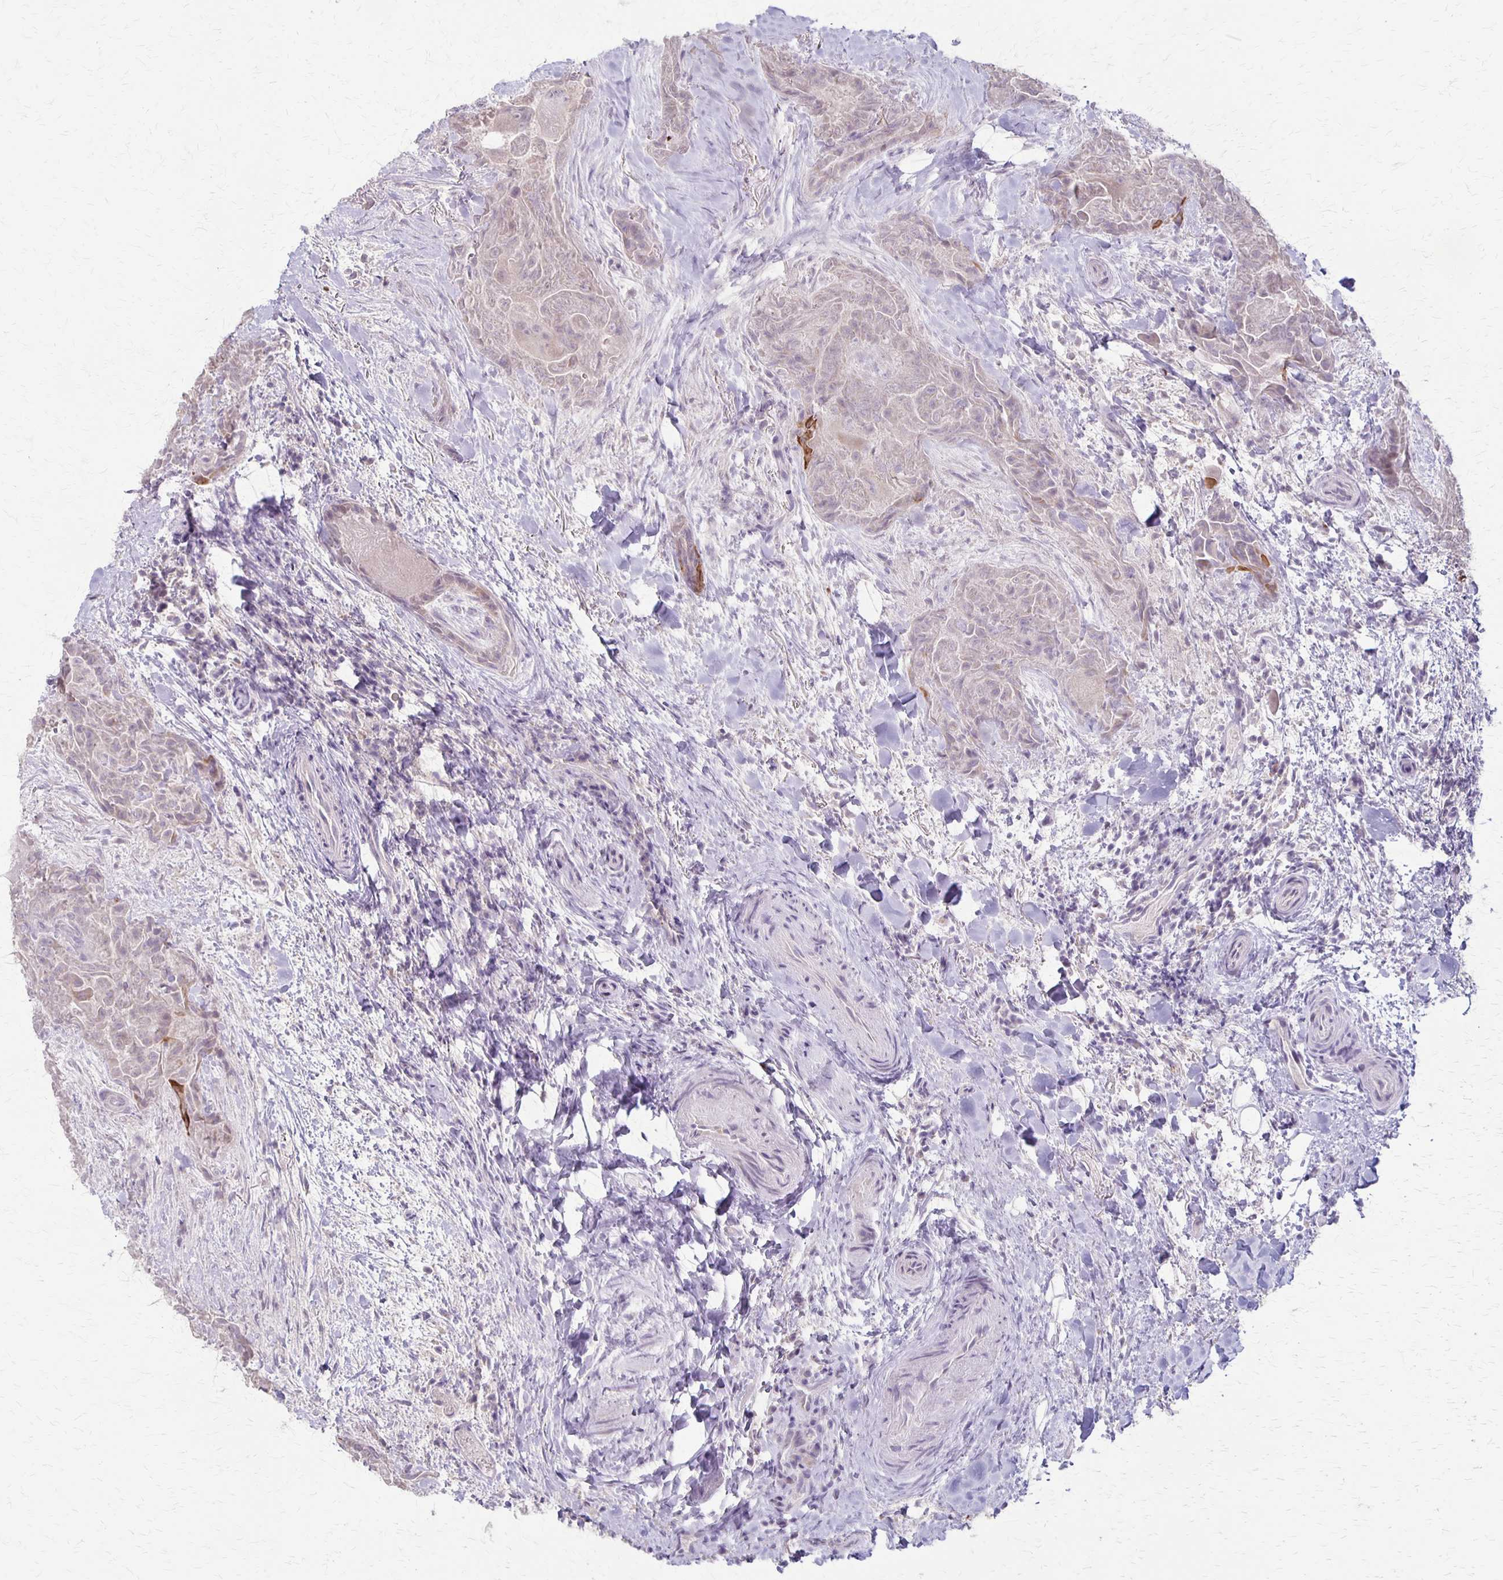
{"staining": {"intensity": "weak", "quantity": "<25%", "location": "cytoplasmic/membranous"}, "tissue": "thyroid cancer", "cell_type": "Tumor cells", "image_type": "cancer", "snomed": [{"axis": "morphology", "description": "Papillary adenocarcinoma, NOS"}, {"axis": "topography", "description": "Thyroid gland"}], "caption": "The photomicrograph demonstrates no significant expression in tumor cells of papillary adenocarcinoma (thyroid). (DAB (3,3'-diaminobenzidine) IHC visualized using brightfield microscopy, high magnification).", "gene": "SLC35E2B", "patient": {"sex": "female", "age": 61}}